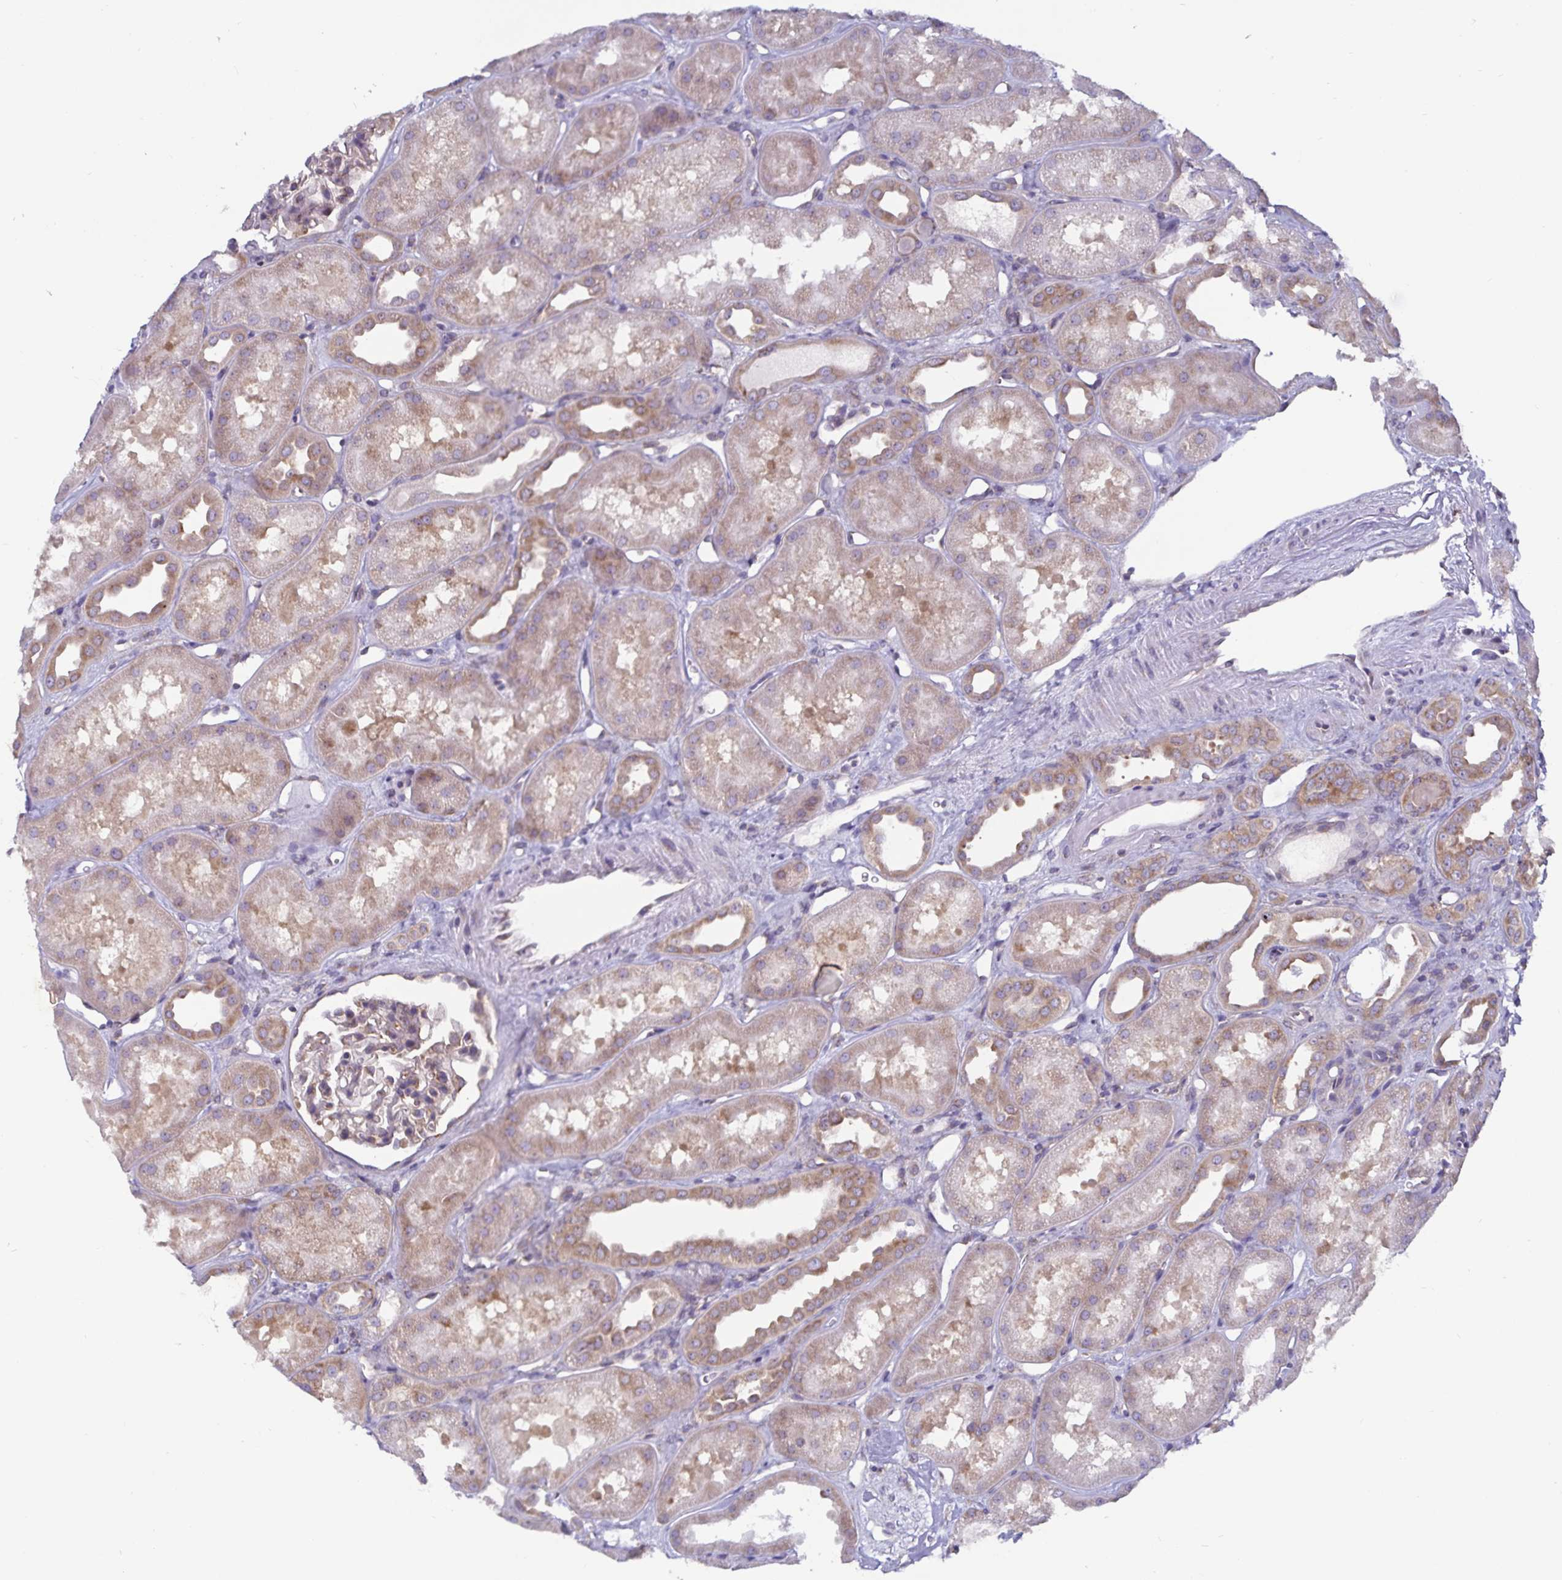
{"staining": {"intensity": "weak", "quantity": "25%-75%", "location": "cytoplasmic/membranous"}, "tissue": "kidney", "cell_type": "Cells in glomeruli", "image_type": "normal", "snomed": [{"axis": "morphology", "description": "Normal tissue, NOS"}, {"axis": "topography", "description": "Kidney"}], "caption": "Immunohistochemistry (IHC) (DAB (3,3'-diaminobenzidine)) staining of normal kidney demonstrates weak cytoplasmic/membranous protein staining in approximately 25%-75% of cells in glomeruli.", "gene": "FAM120A", "patient": {"sex": "male", "age": 61}}